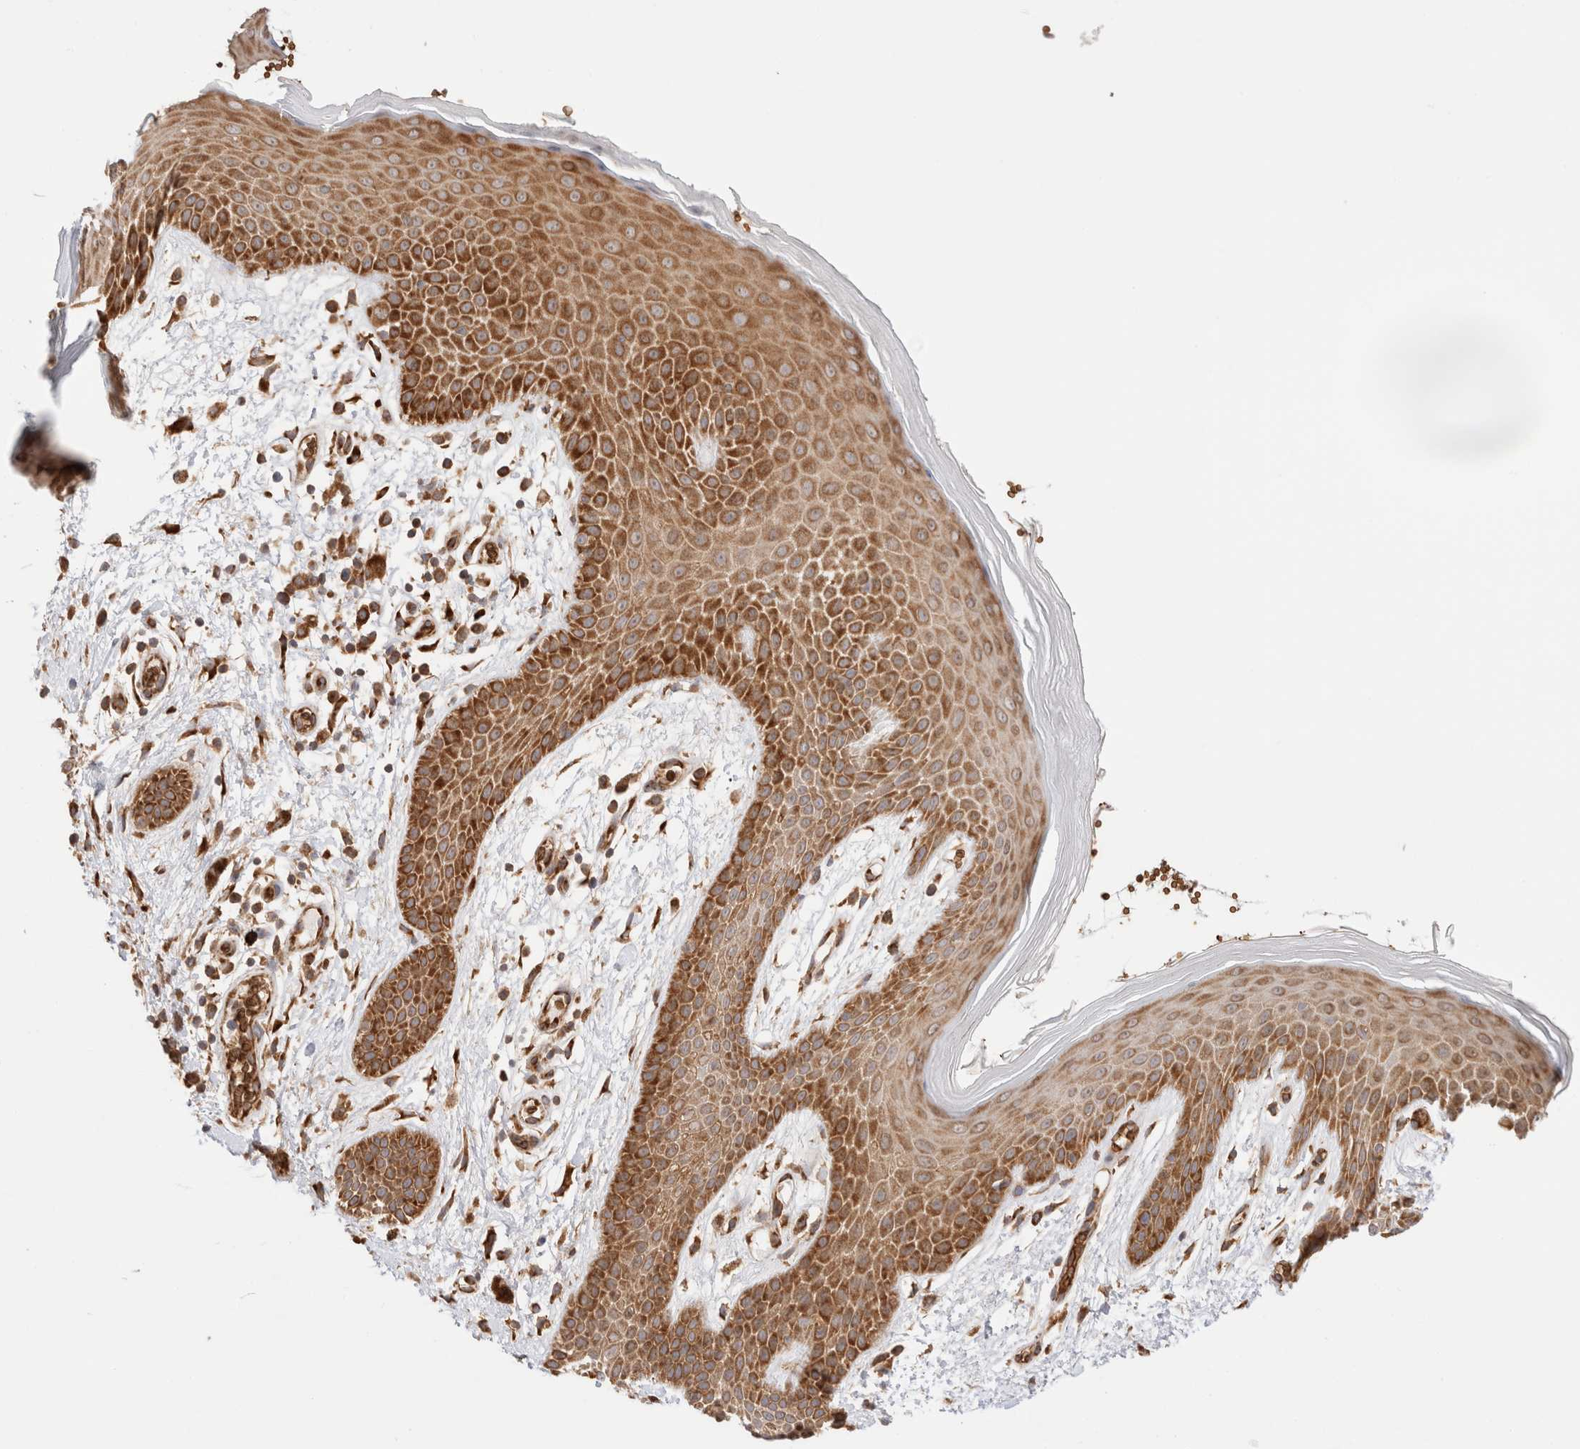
{"staining": {"intensity": "strong", "quantity": ">75%", "location": "cytoplasmic/membranous"}, "tissue": "skin", "cell_type": "Epidermal cells", "image_type": "normal", "snomed": [{"axis": "morphology", "description": "Normal tissue, NOS"}, {"axis": "topography", "description": "Anal"}], "caption": "Skin stained for a protein displays strong cytoplasmic/membranous positivity in epidermal cells. The protein is shown in brown color, while the nuclei are stained blue.", "gene": "UTS2B", "patient": {"sex": "male", "age": 74}}